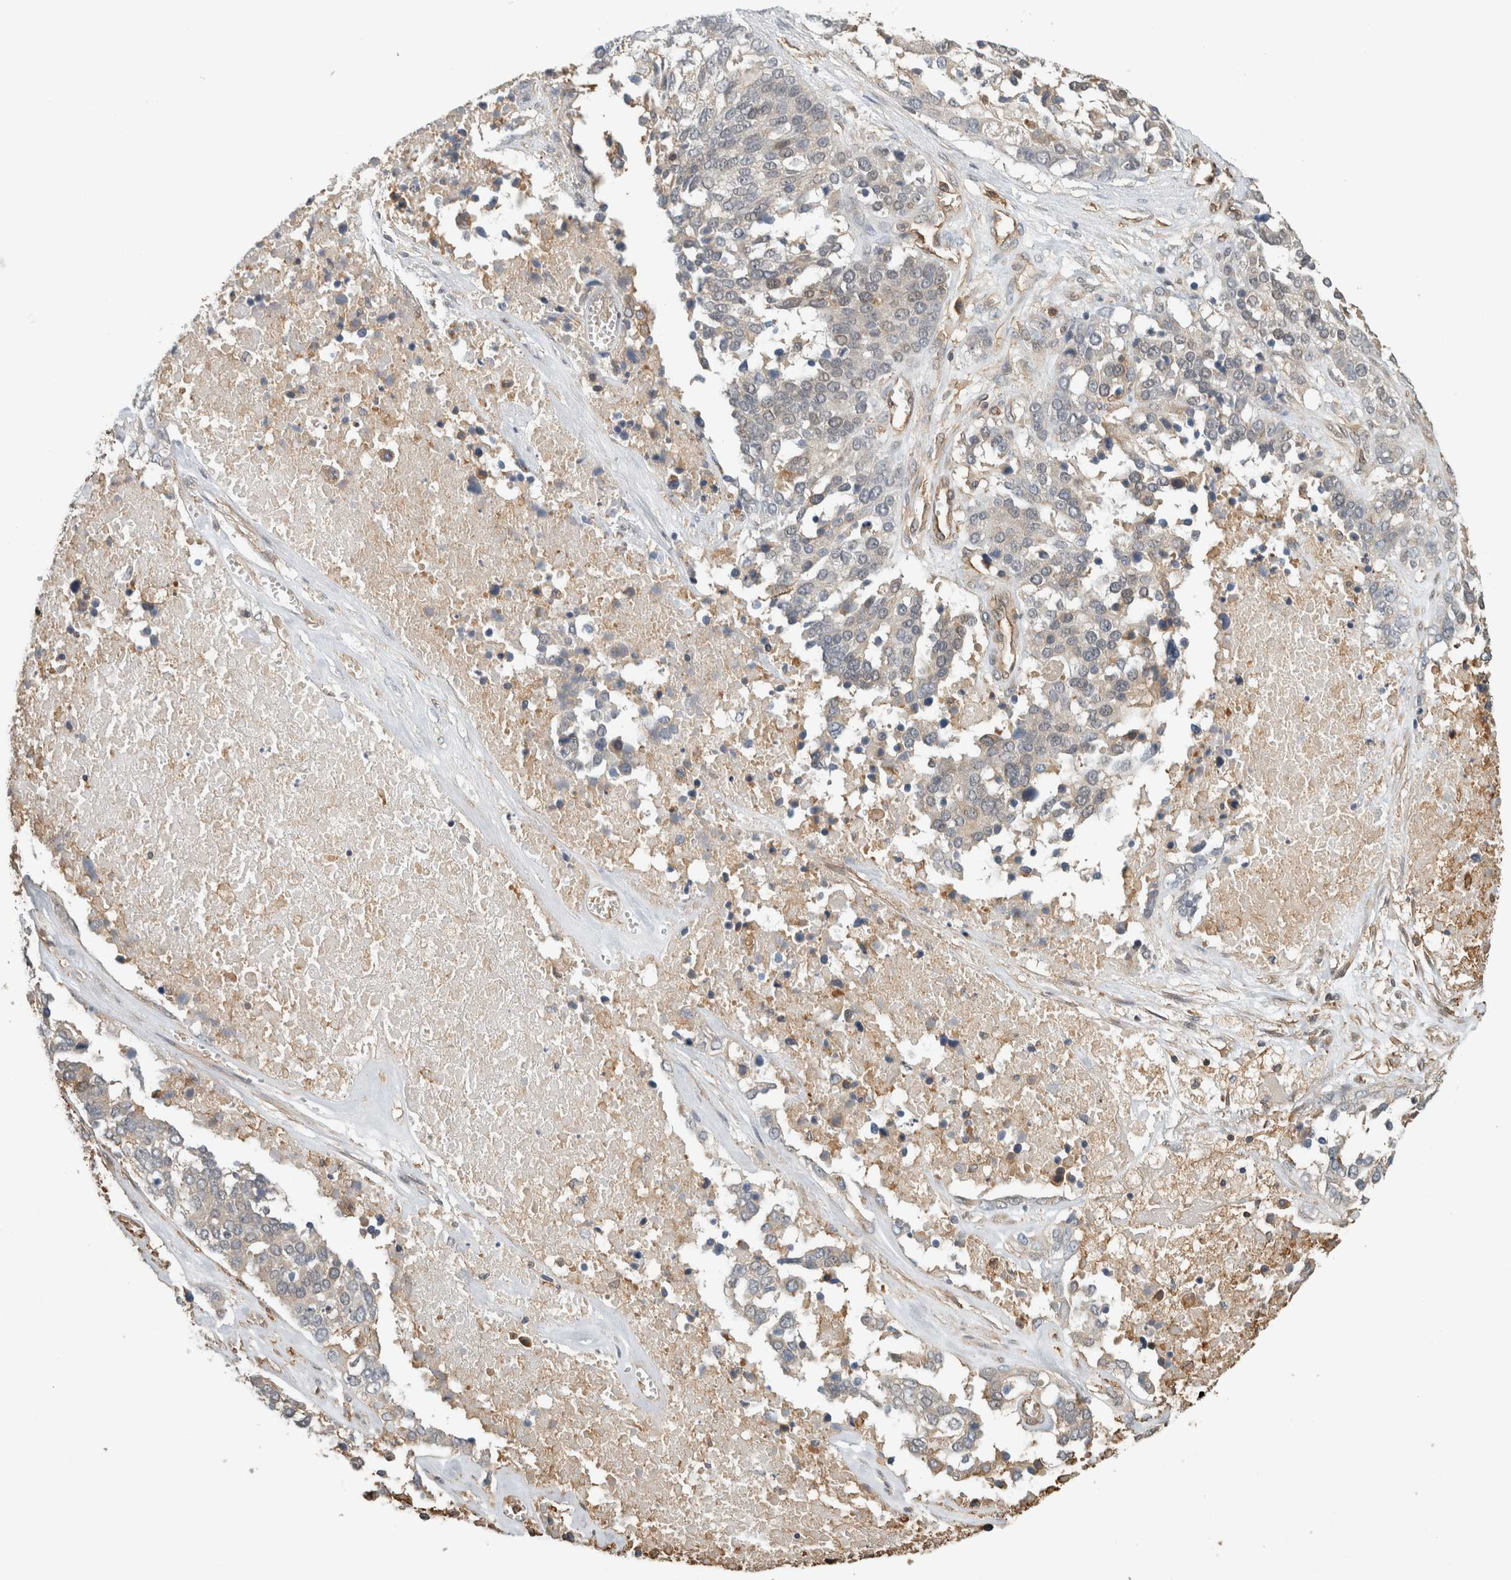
{"staining": {"intensity": "weak", "quantity": "<25%", "location": "cytoplasmic/membranous"}, "tissue": "ovarian cancer", "cell_type": "Tumor cells", "image_type": "cancer", "snomed": [{"axis": "morphology", "description": "Cystadenocarcinoma, serous, NOS"}, {"axis": "topography", "description": "Ovary"}], "caption": "DAB (3,3'-diaminobenzidine) immunohistochemical staining of ovarian cancer shows no significant expression in tumor cells.", "gene": "PFDN4", "patient": {"sex": "female", "age": 44}}